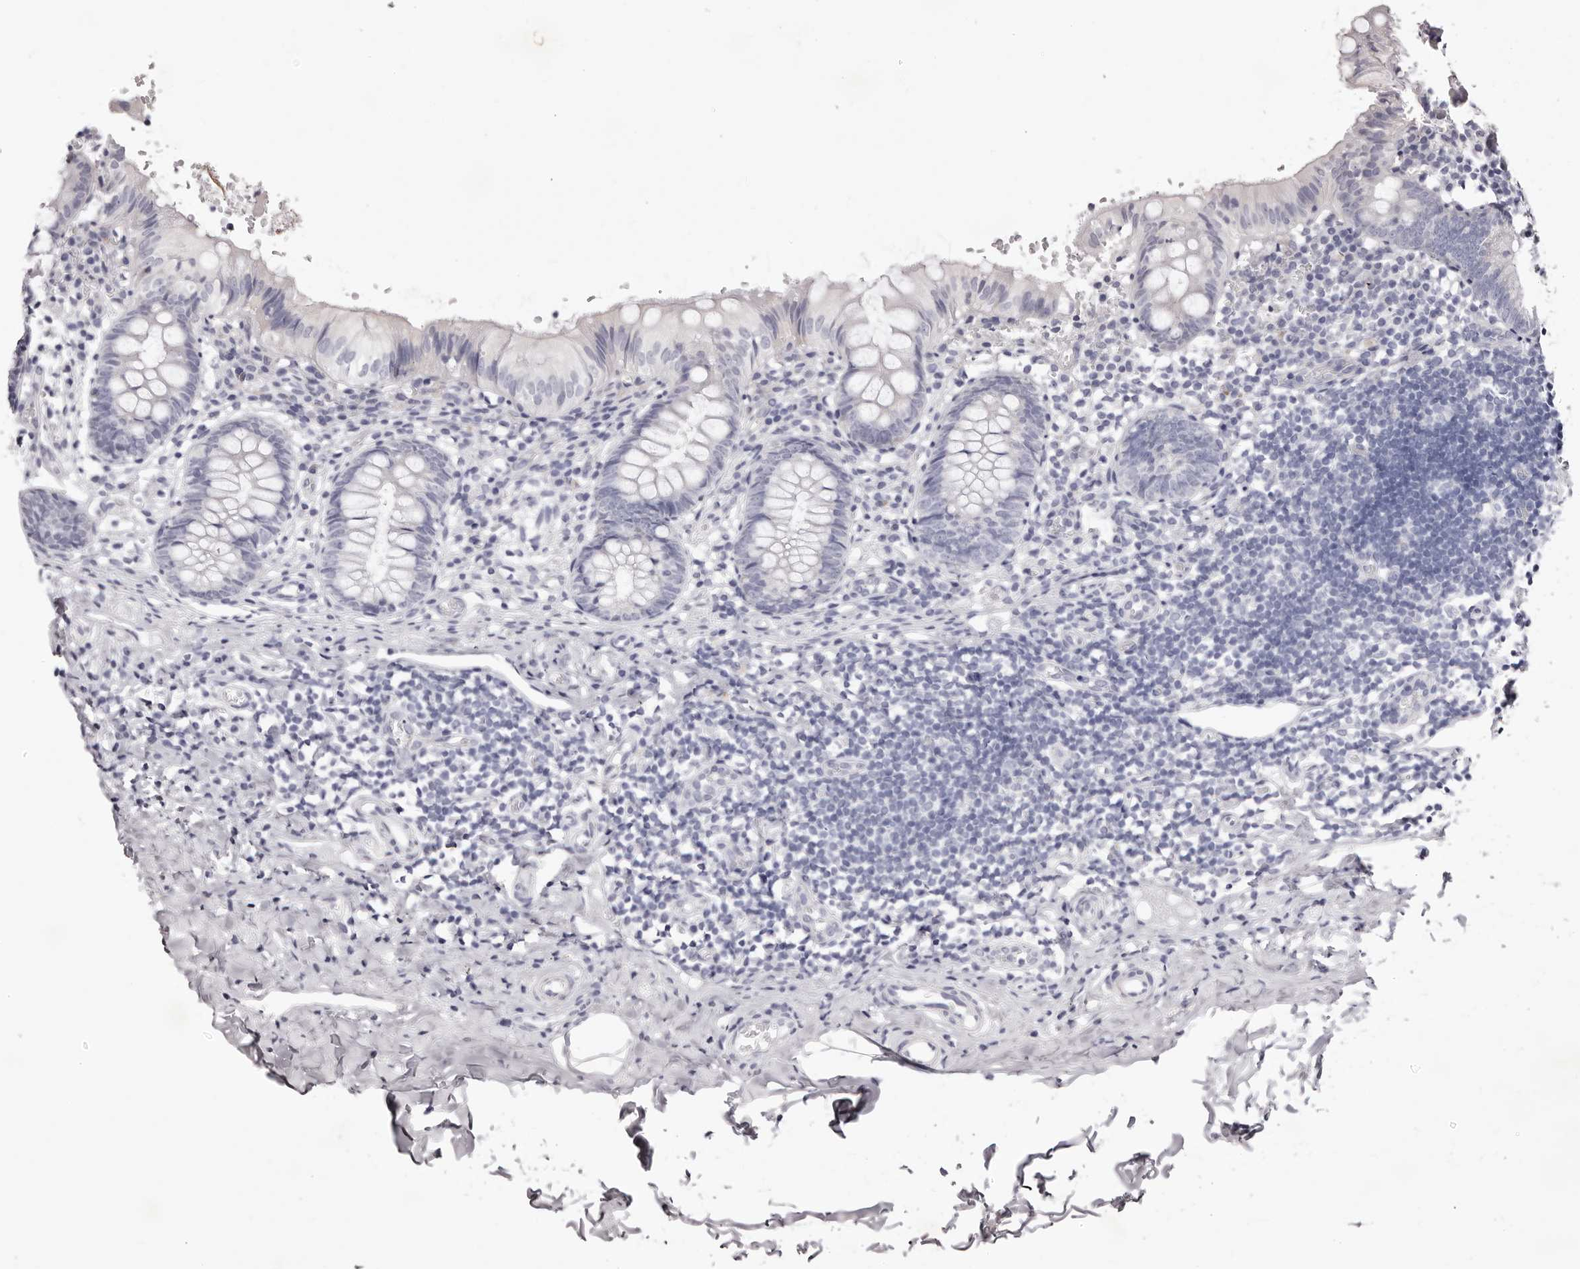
{"staining": {"intensity": "negative", "quantity": "none", "location": "none"}, "tissue": "appendix", "cell_type": "Glandular cells", "image_type": "normal", "snomed": [{"axis": "morphology", "description": "Normal tissue, NOS"}, {"axis": "topography", "description": "Appendix"}], "caption": "Immunohistochemical staining of benign appendix displays no significant positivity in glandular cells.", "gene": "PEG10", "patient": {"sex": "male", "age": 8}}